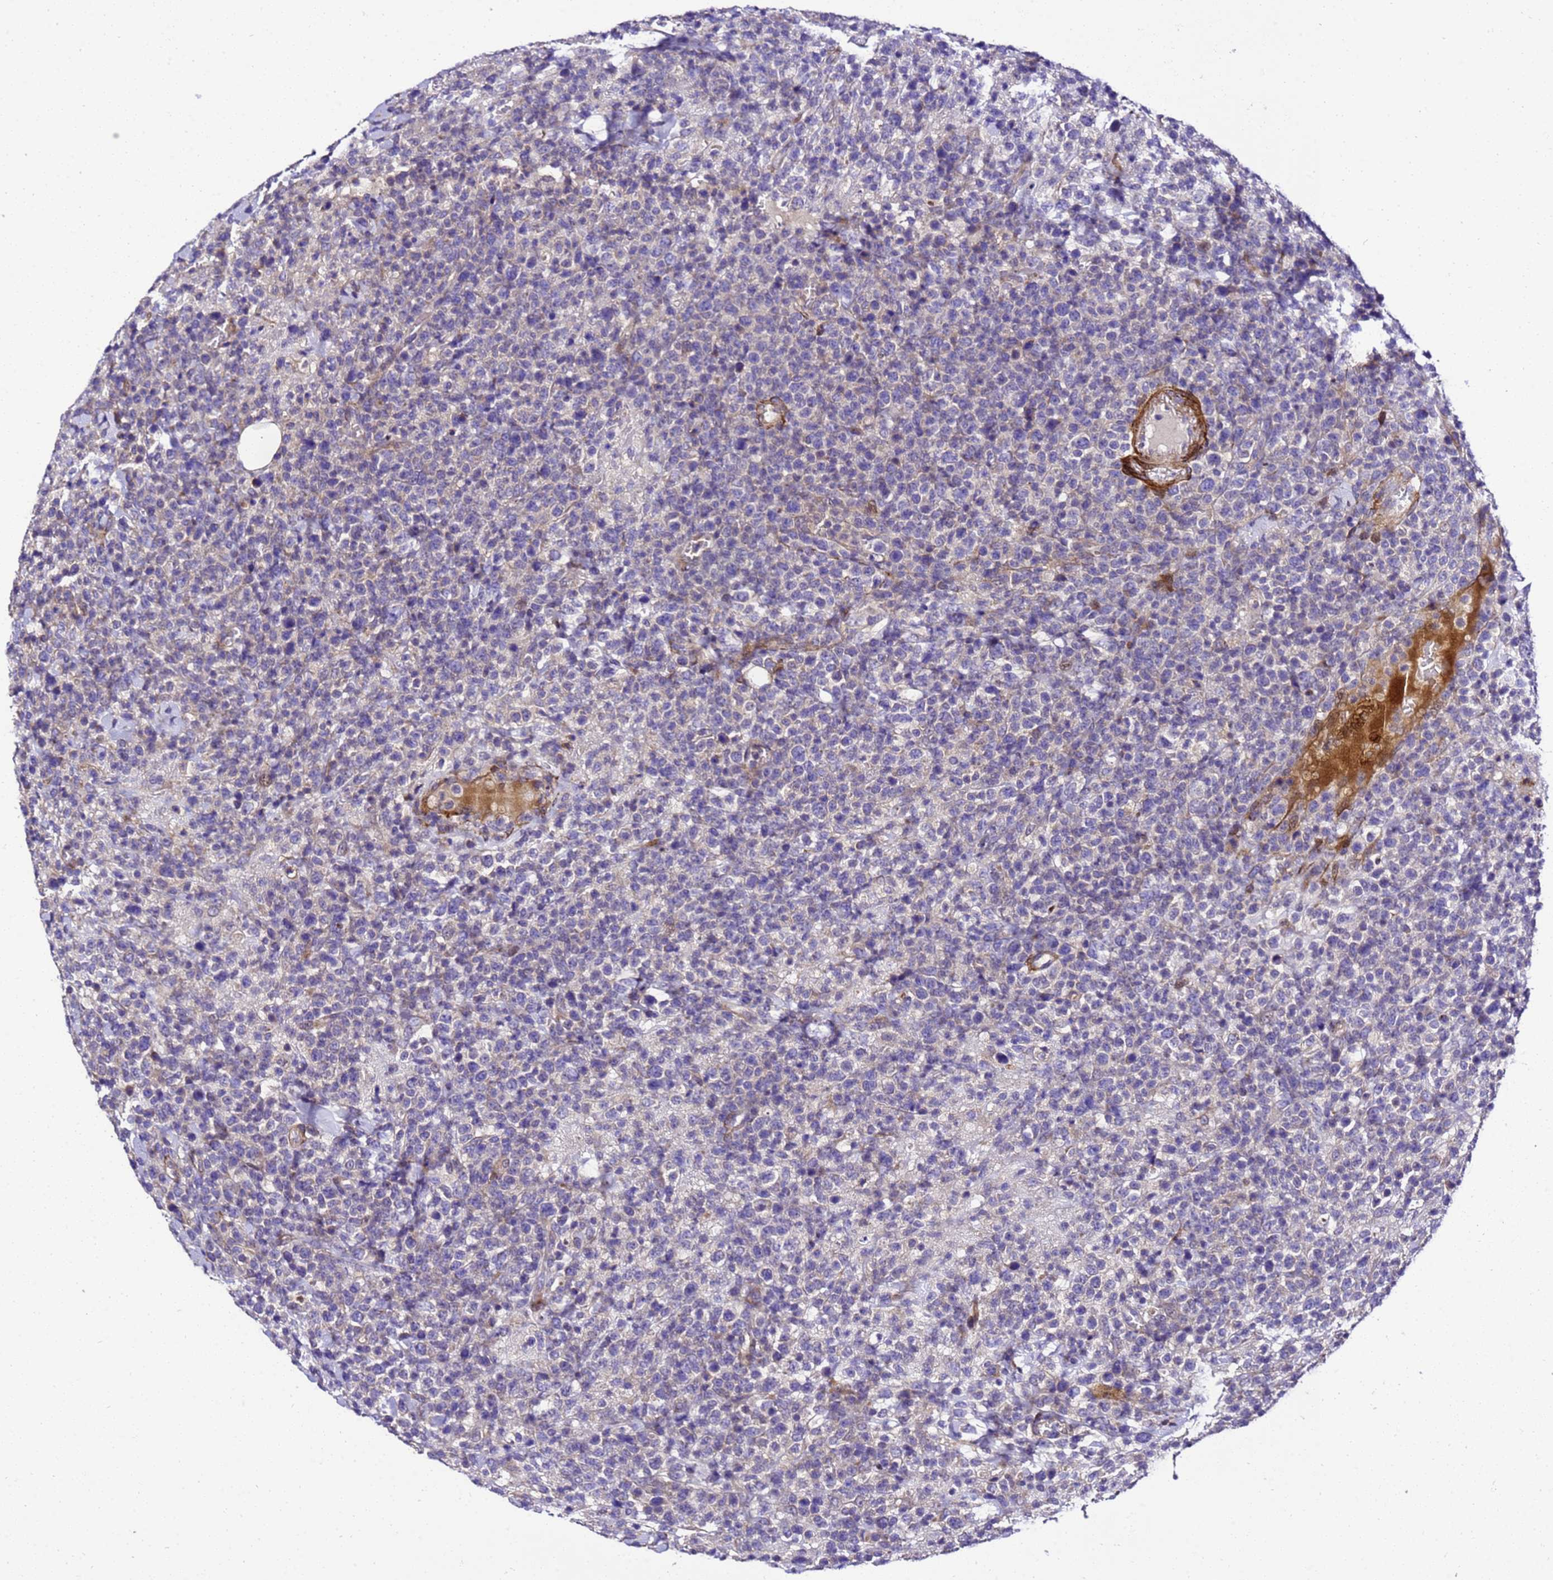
{"staining": {"intensity": "negative", "quantity": "none", "location": "none"}, "tissue": "lymphoma", "cell_type": "Tumor cells", "image_type": "cancer", "snomed": [{"axis": "morphology", "description": "Malignant lymphoma, non-Hodgkin's type, High grade"}, {"axis": "topography", "description": "Colon"}], "caption": "Tumor cells show no significant protein expression in malignant lymphoma, non-Hodgkin's type (high-grade).", "gene": "ZNF417", "patient": {"sex": "female", "age": 53}}